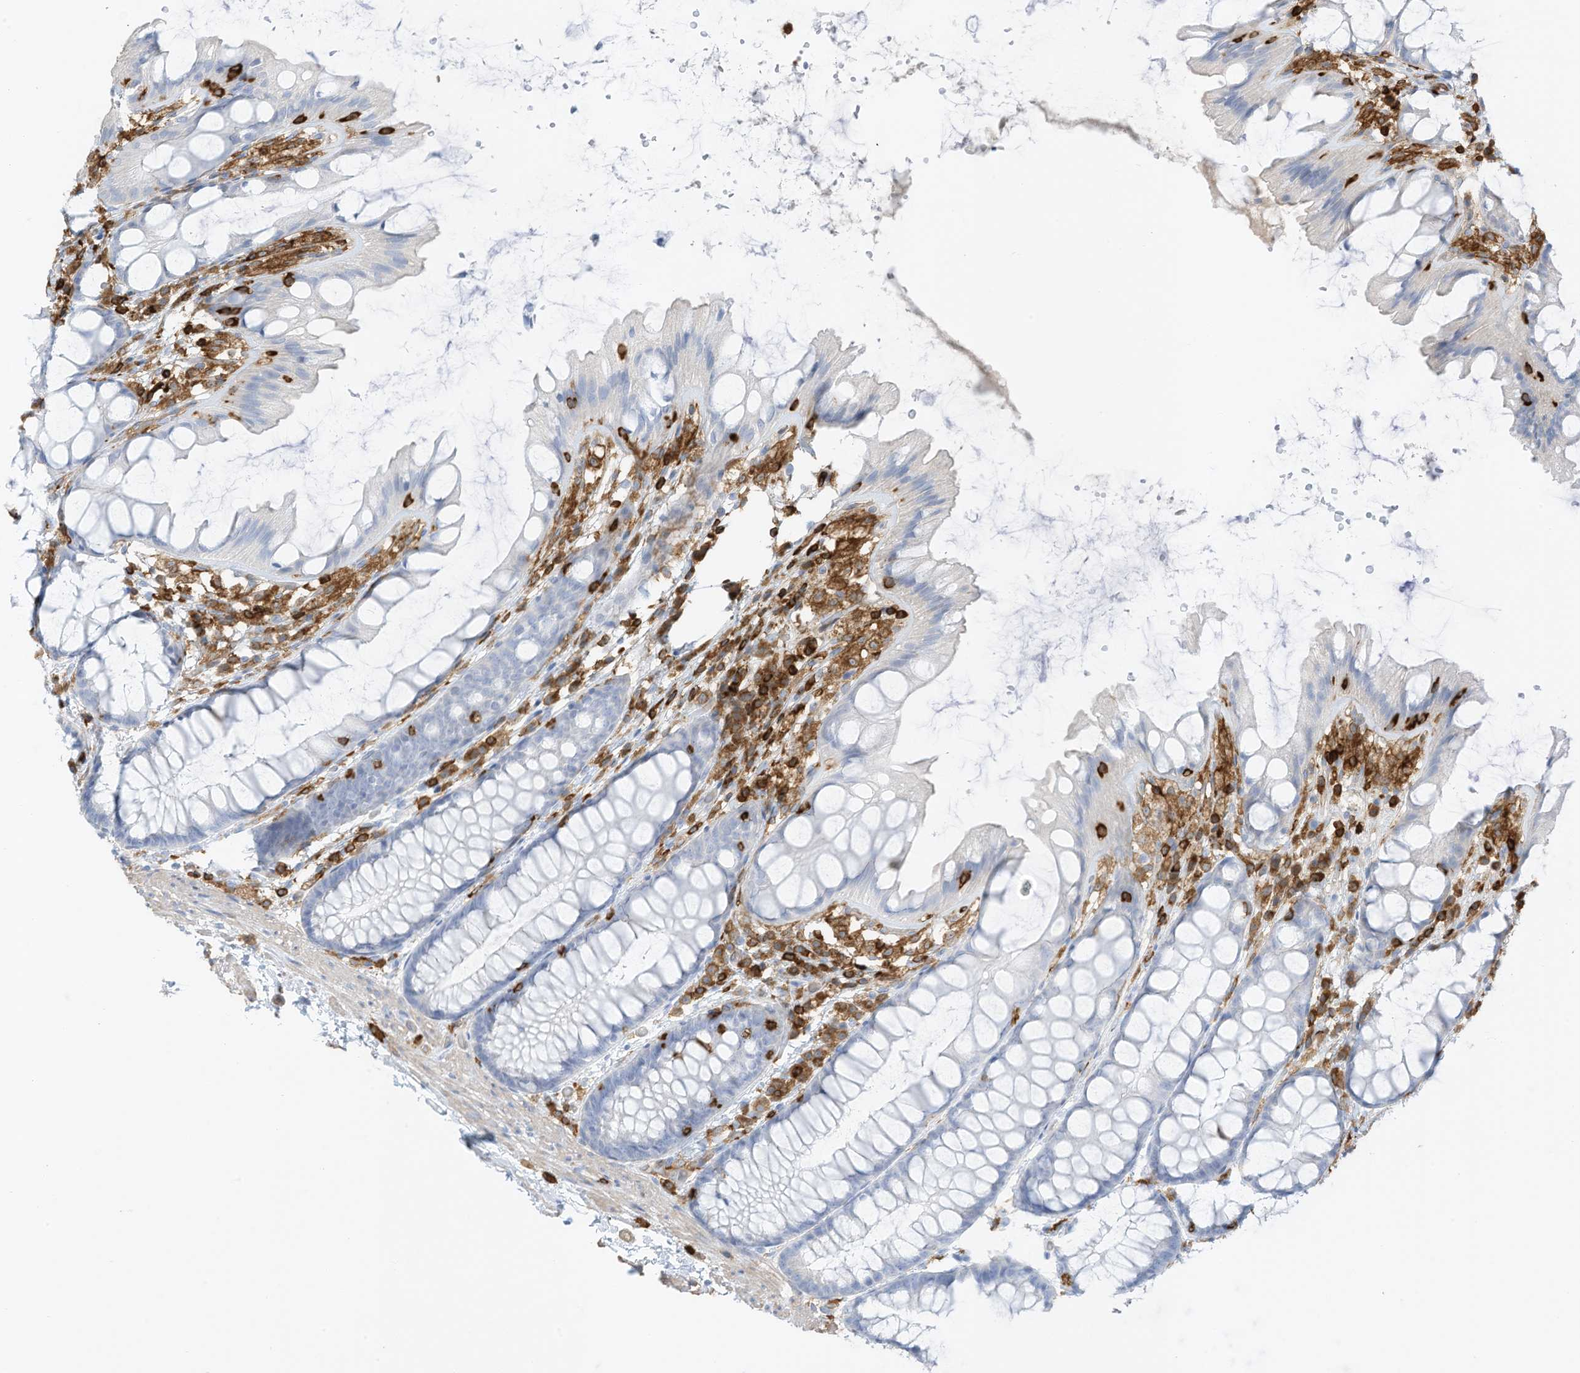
{"staining": {"intensity": "weak", "quantity": ">75%", "location": "cytoplasmic/membranous"}, "tissue": "colon", "cell_type": "Endothelial cells", "image_type": "normal", "snomed": [{"axis": "morphology", "description": "Normal tissue, NOS"}, {"axis": "topography", "description": "Colon"}], "caption": "Colon stained with IHC shows weak cytoplasmic/membranous staining in about >75% of endothelial cells. (DAB (3,3'-diaminobenzidine) = brown stain, brightfield microscopy at high magnification).", "gene": "ARHGAP25", "patient": {"sex": "male", "age": 47}}